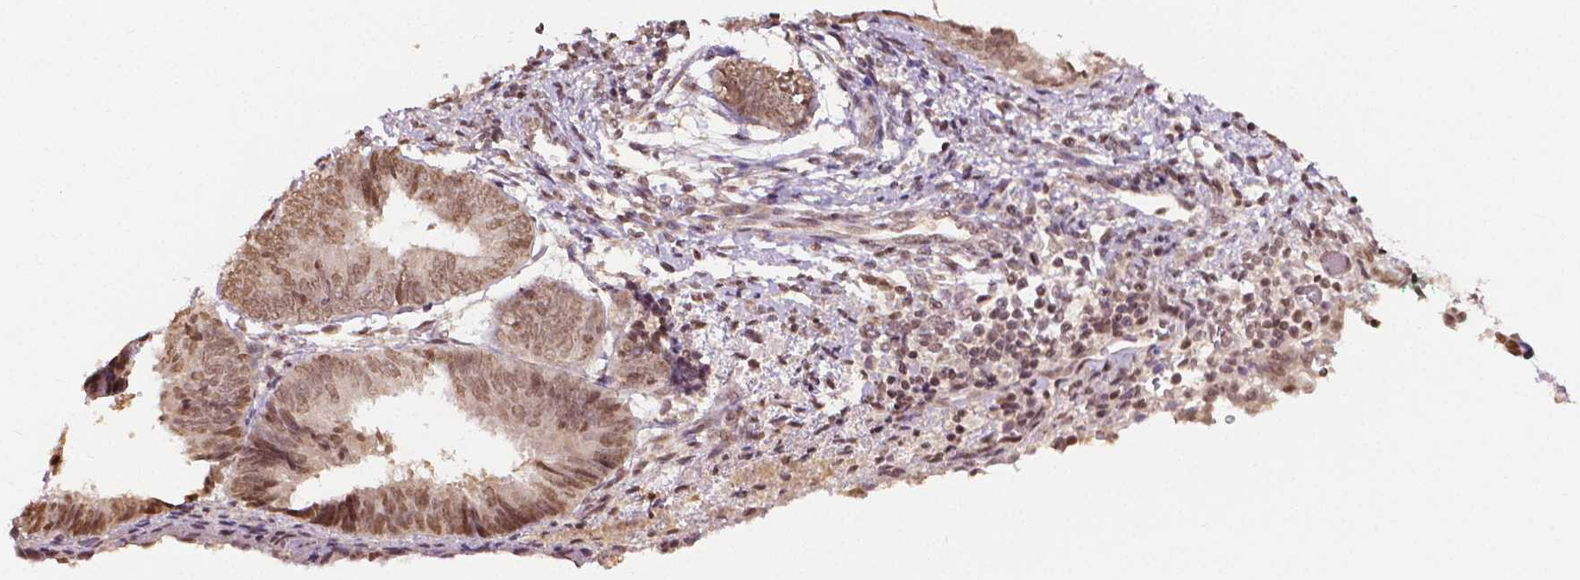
{"staining": {"intensity": "moderate", "quantity": ">75%", "location": "nuclear"}, "tissue": "endometrium", "cell_type": "Cells in endometrial stroma", "image_type": "normal", "snomed": [{"axis": "morphology", "description": "Normal tissue, NOS"}, {"axis": "topography", "description": "Endometrium"}], "caption": "IHC of unremarkable endometrium displays medium levels of moderate nuclear positivity in about >75% of cells in endometrial stroma.", "gene": "DEK", "patient": {"sex": "female", "age": 50}}